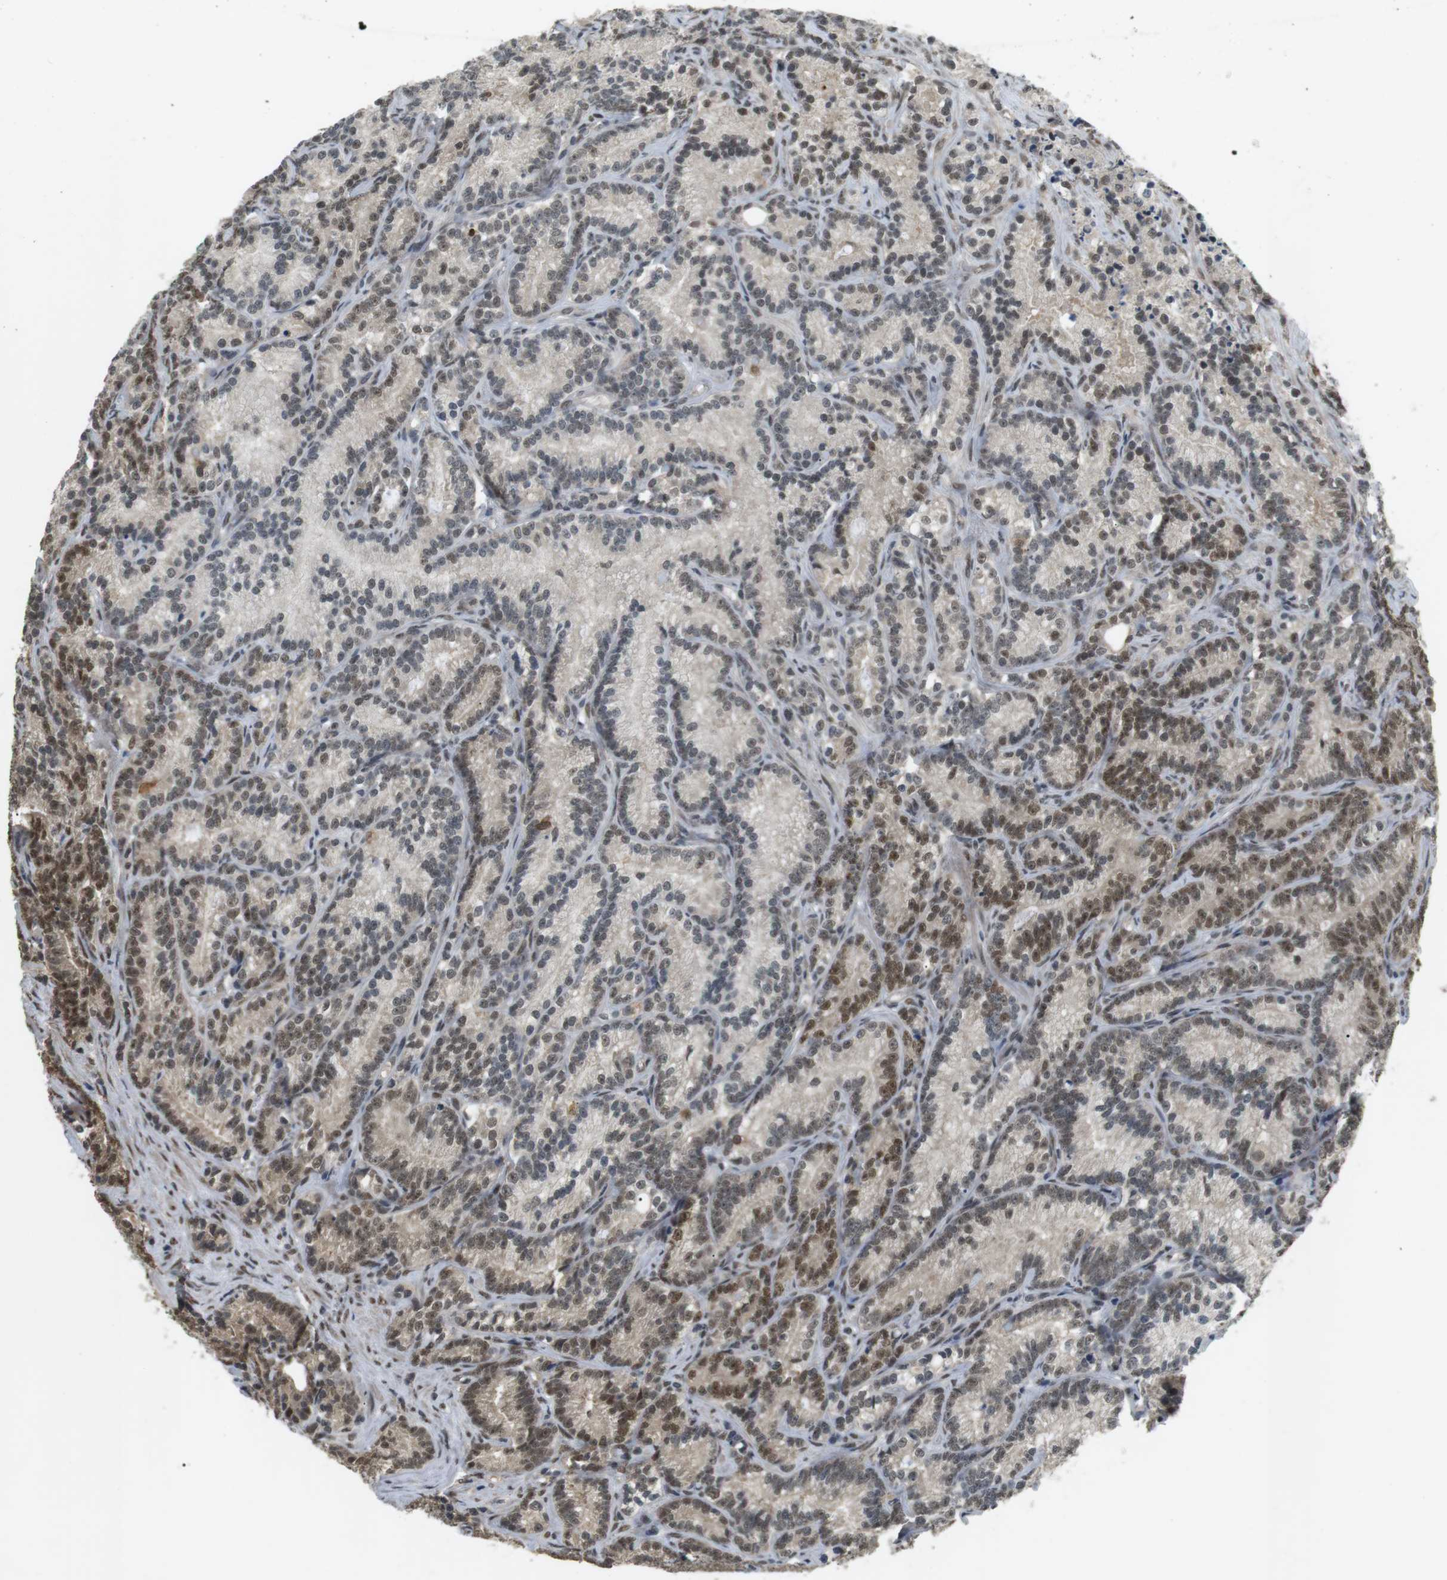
{"staining": {"intensity": "moderate", "quantity": "25%-75%", "location": "cytoplasmic/membranous,nuclear"}, "tissue": "prostate cancer", "cell_type": "Tumor cells", "image_type": "cancer", "snomed": [{"axis": "morphology", "description": "Adenocarcinoma, Low grade"}, {"axis": "topography", "description": "Prostate"}], "caption": "Protein expression analysis of prostate low-grade adenocarcinoma reveals moderate cytoplasmic/membranous and nuclear staining in approximately 25%-75% of tumor cells.", "gene": "ORAI3", "patient": {"sex": "male", "age": 89}}